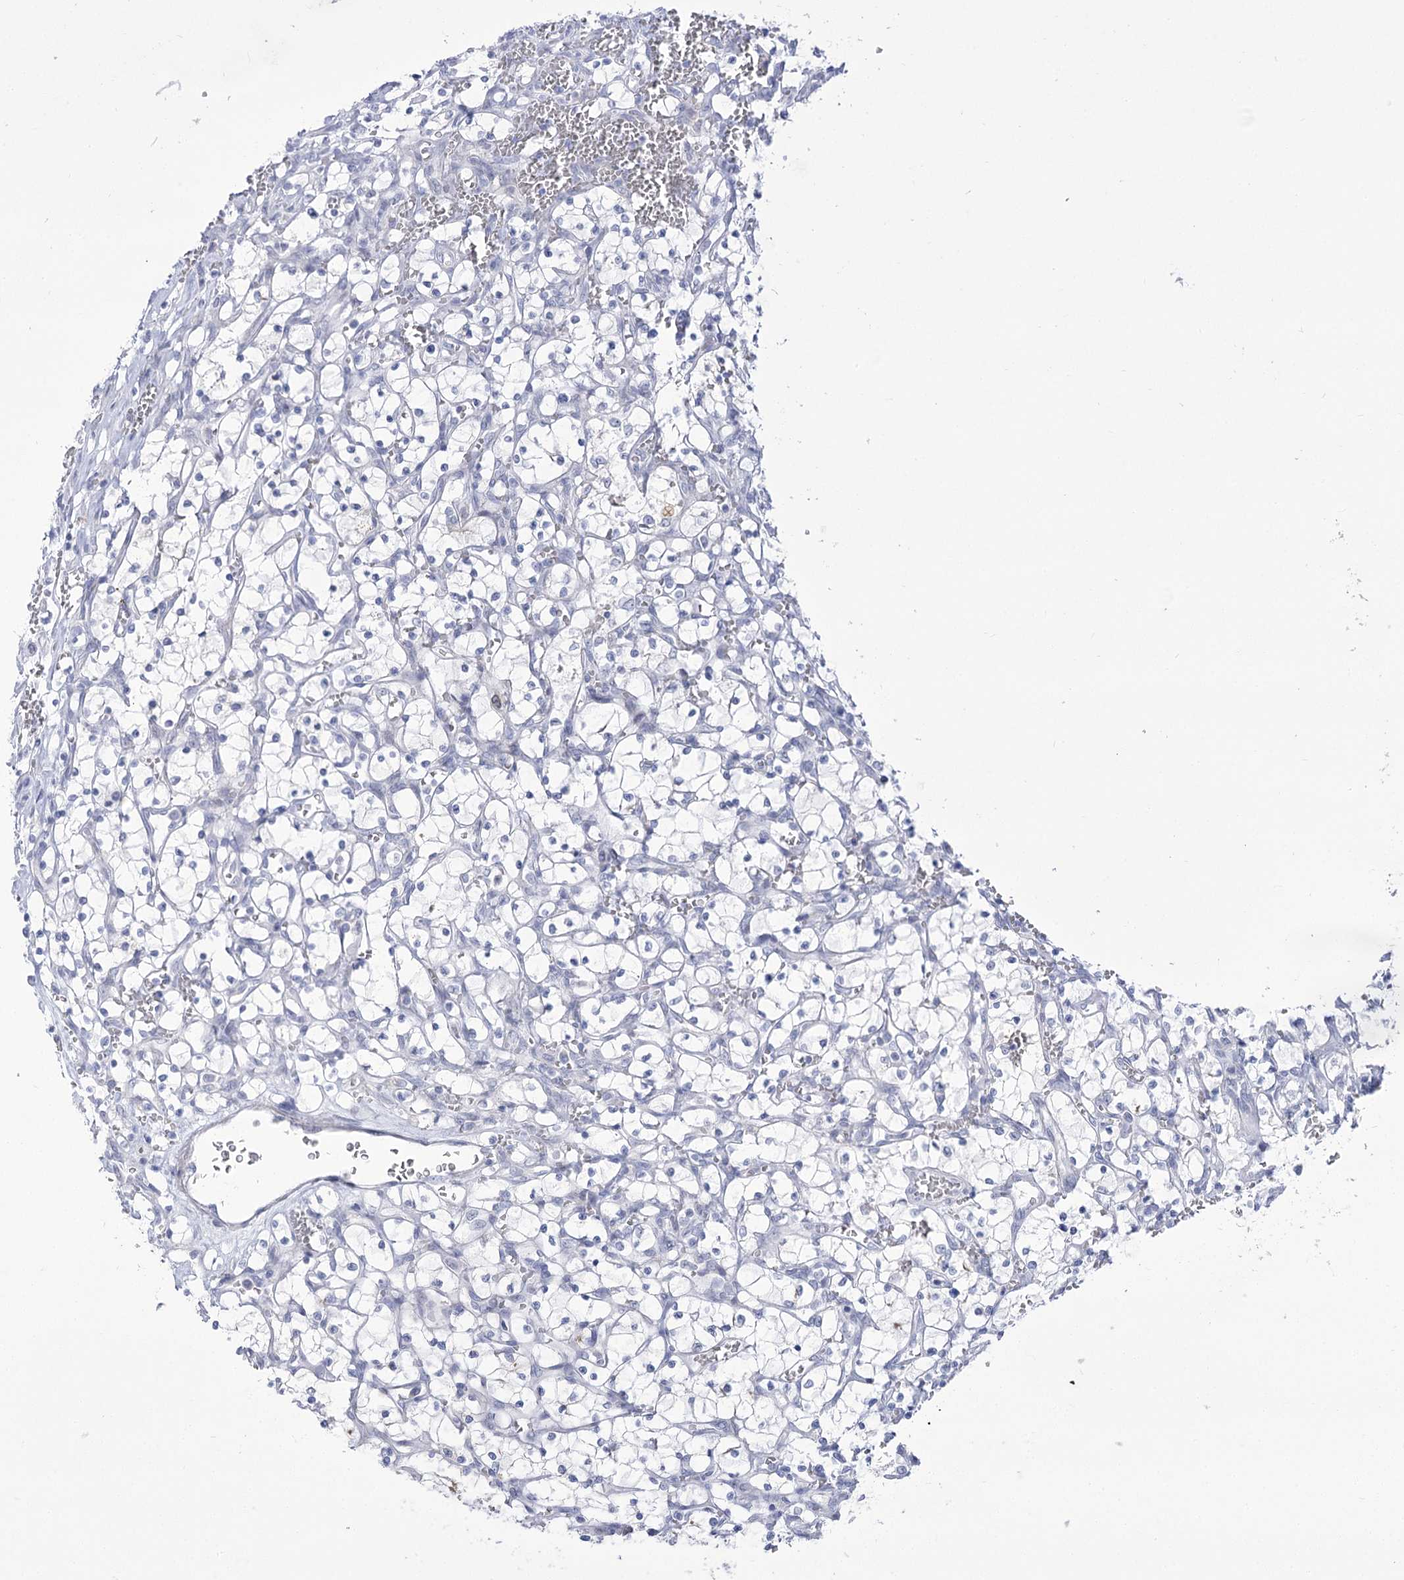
{"staining": {"intensity": "negative", "quantity": "none", "location": "none"}, "tissue": "renal cancer", "cell_type": "Tumor cells", "image_type": "cancer", "snomed": [{"axis": "morphology", "description": "Adenocarcinoma, NOS"}, {"axis": "topography", "description": "Kidney"}], "caption": "Protein analysis of renal adenocarcinoma exhibits no significant positivity in tumor cells.", "gene": "BEND7", "patient": {"sex": "female", "age": 69}}